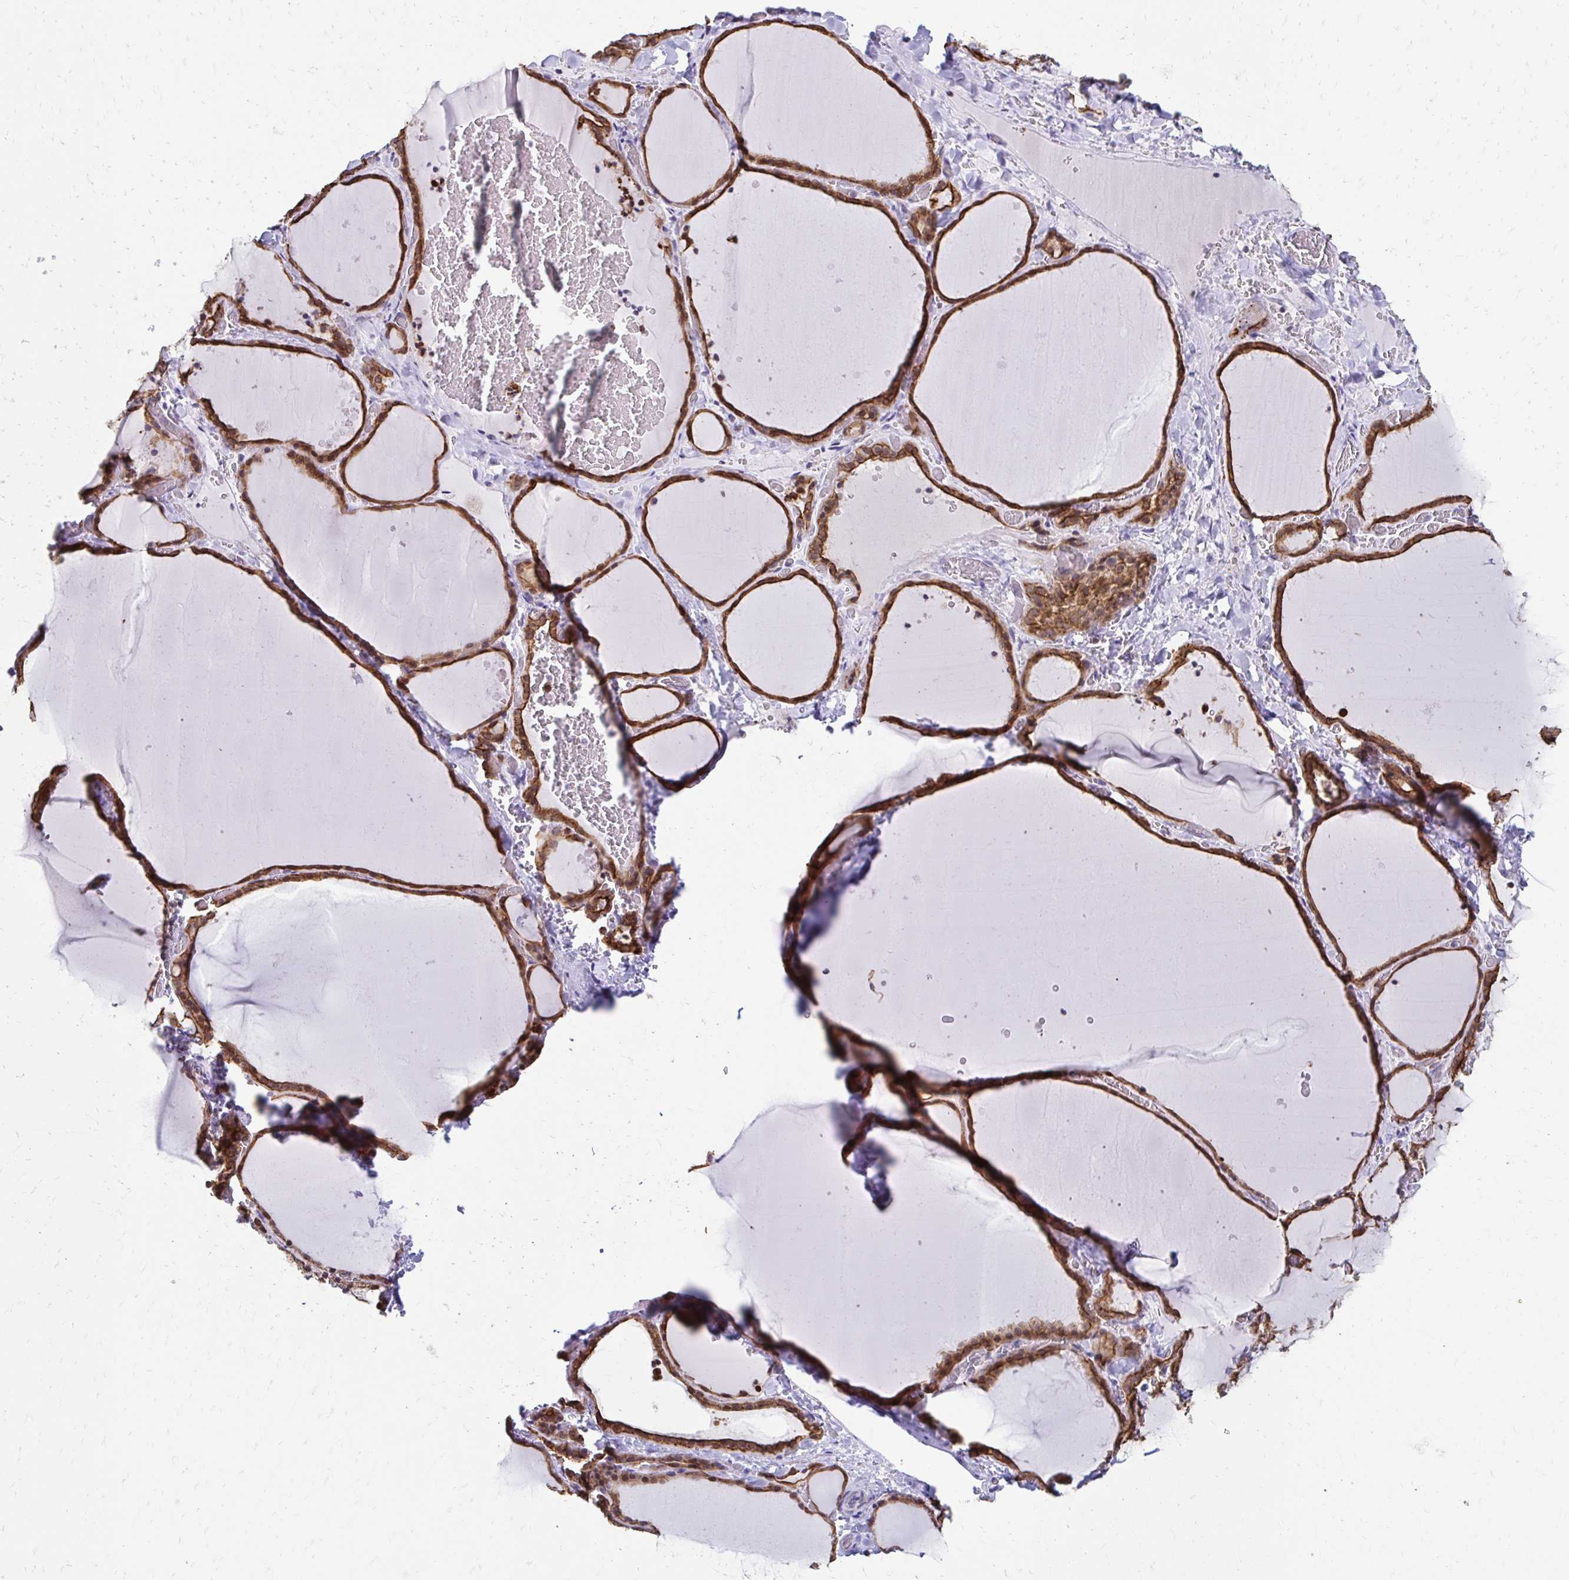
{"staining": {"intensity": "strong", "quantity": ">75%", "location": "cytoplasmic/membranous"}, "tissue": "thyroid gland", "cell_type": "Glandular cells", "image_type": "normal", "snomed": [{"axis": "morphology", "description": "Normal tissue, NOS"}, {"axis": "topography", "description": "Thyroid gland"}], "caption": "Immunohistochemistry of unremarkable thyroid gland shows high levels of strong cytoplasmic/membranous positivity in about >75% of glandular cells.", "gene": "C1QTNF2", "patient": {"sex": "female", "age": 36}}